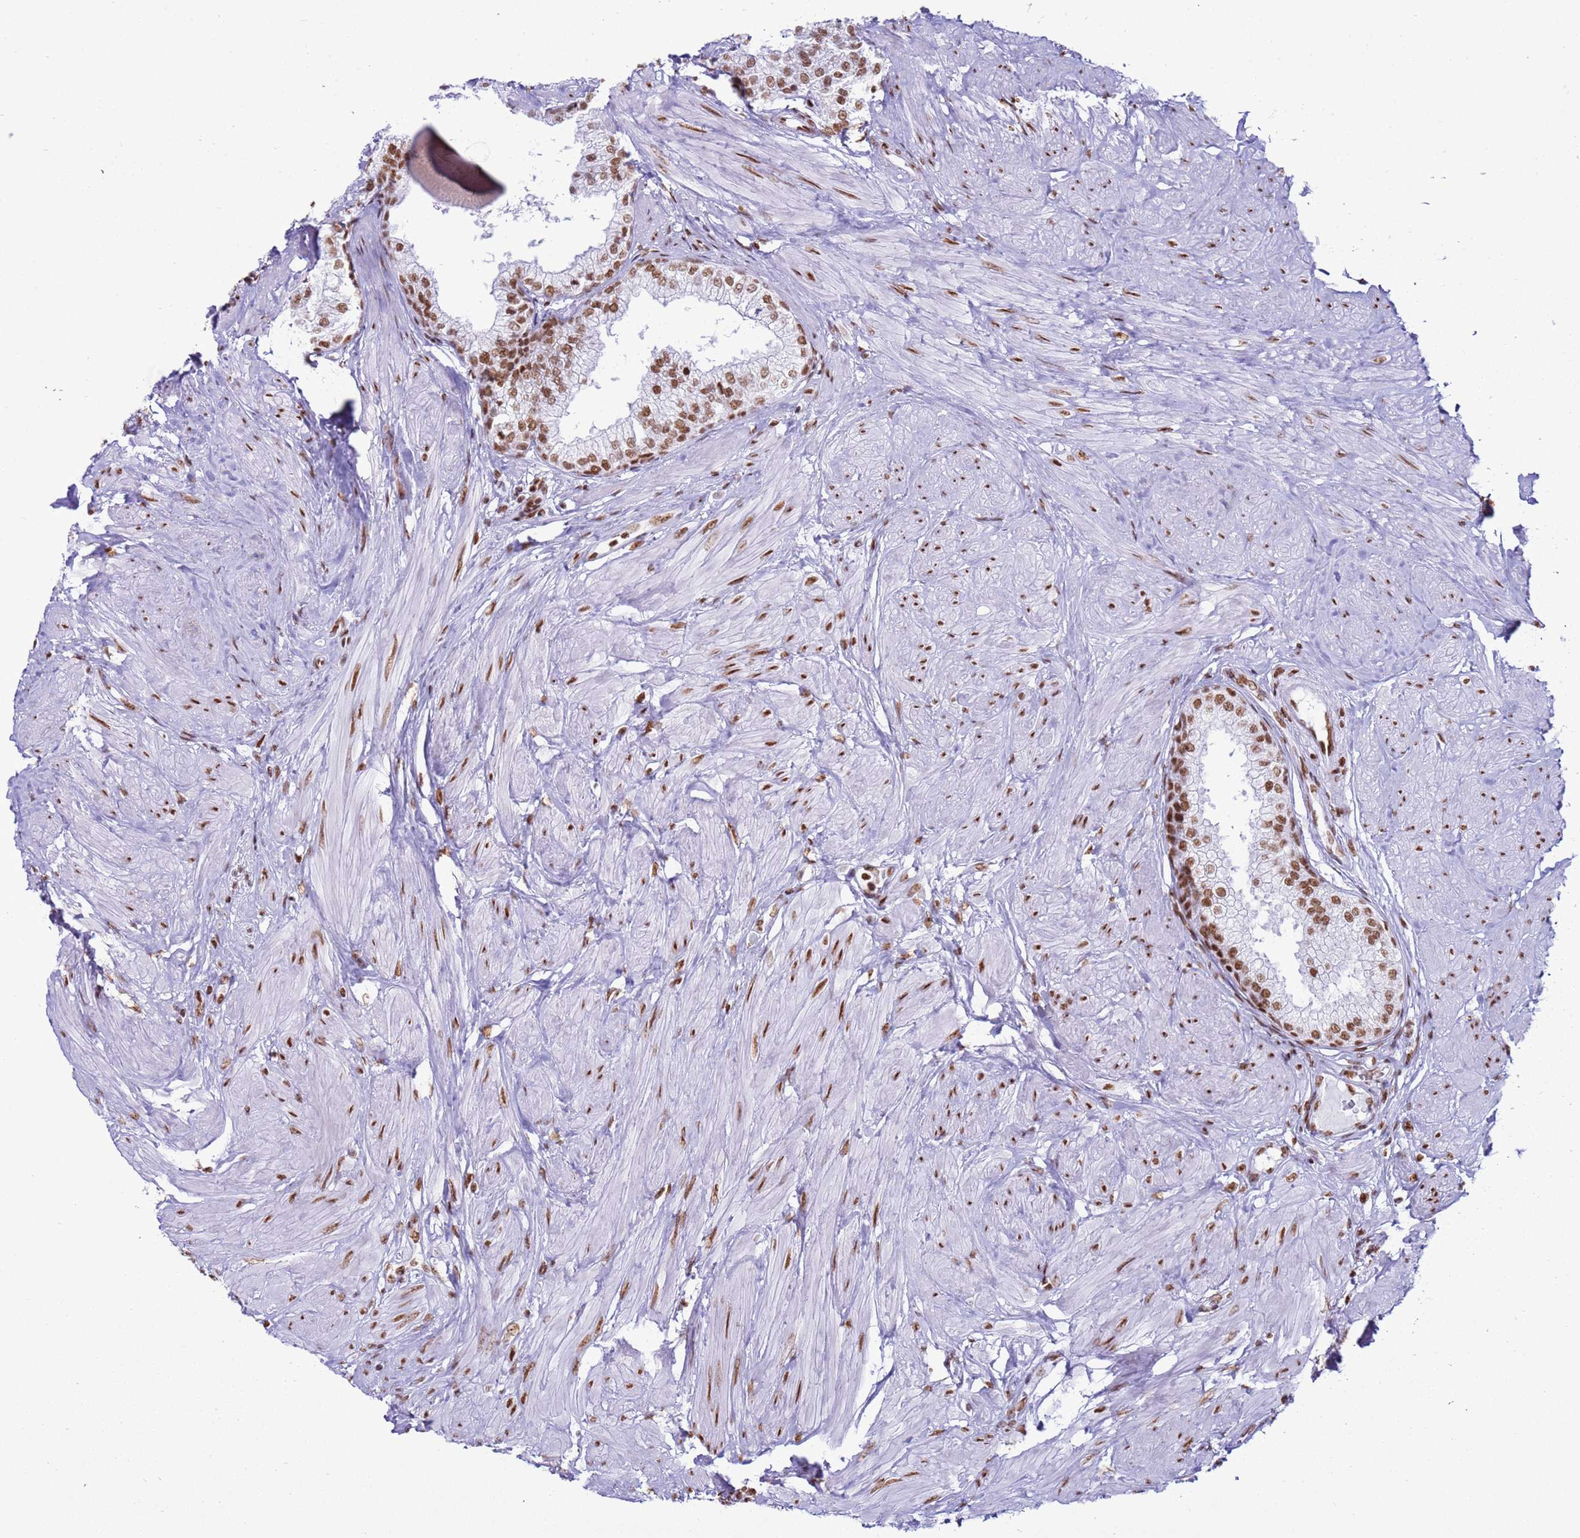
{"staining": {"intensity": "moderate", "quantity": ">75%", "location": "nuclear"}, "tissue": "prostate", "cell_type": "Glandular cells", "image_type": "normal", "snomed": [{"axis": "morphology", "description": "Normal tissue, NOS"}, {"axis": "topography", "description": "Prostate"}], "caption": "This image exhibits benign prostate stained with IHC to label a protein in brown. The nuclear of glandular cells show moderate positivity for the protein. Nuclei are counter-stained blue.", "gene": "RALY", "patient": {"sex": "male", "age": 48}}